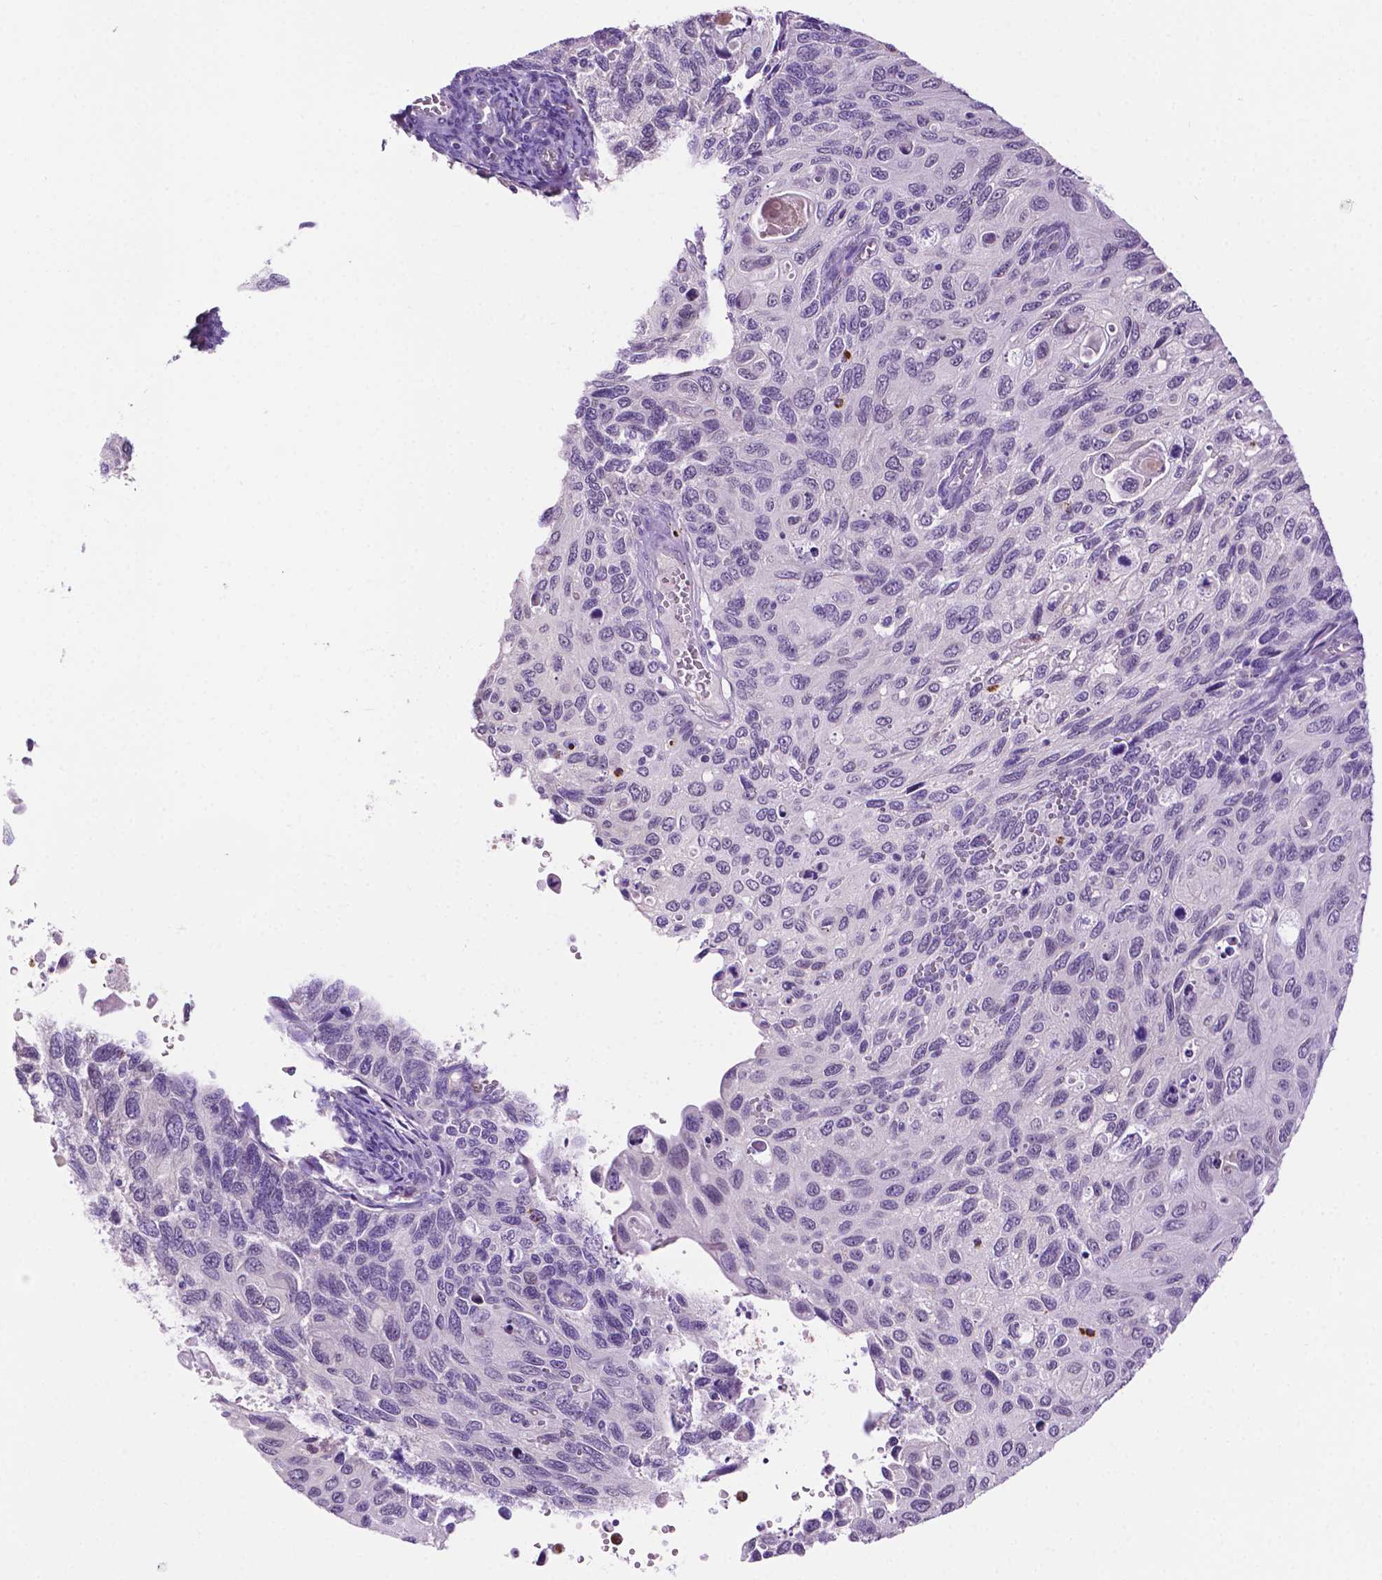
{"staining": {"intensity": "negative", "quantity": "none", "location": "none"}, "tissue": "cervical cancer", "cell_type": "Tumor cells", "image_type": "cancer", "snomed": [{"axis": "morphology", "description": "Squamous cell carcinoma, NOS"}, {"axis": "topography", "description": "Cervix"}], "caption": "Tumor cells show no significant expression in cervical cancer (squamous cell carcinoma).", "gene": "MMP27", "patient": {"sex": "female", "age": 70}}